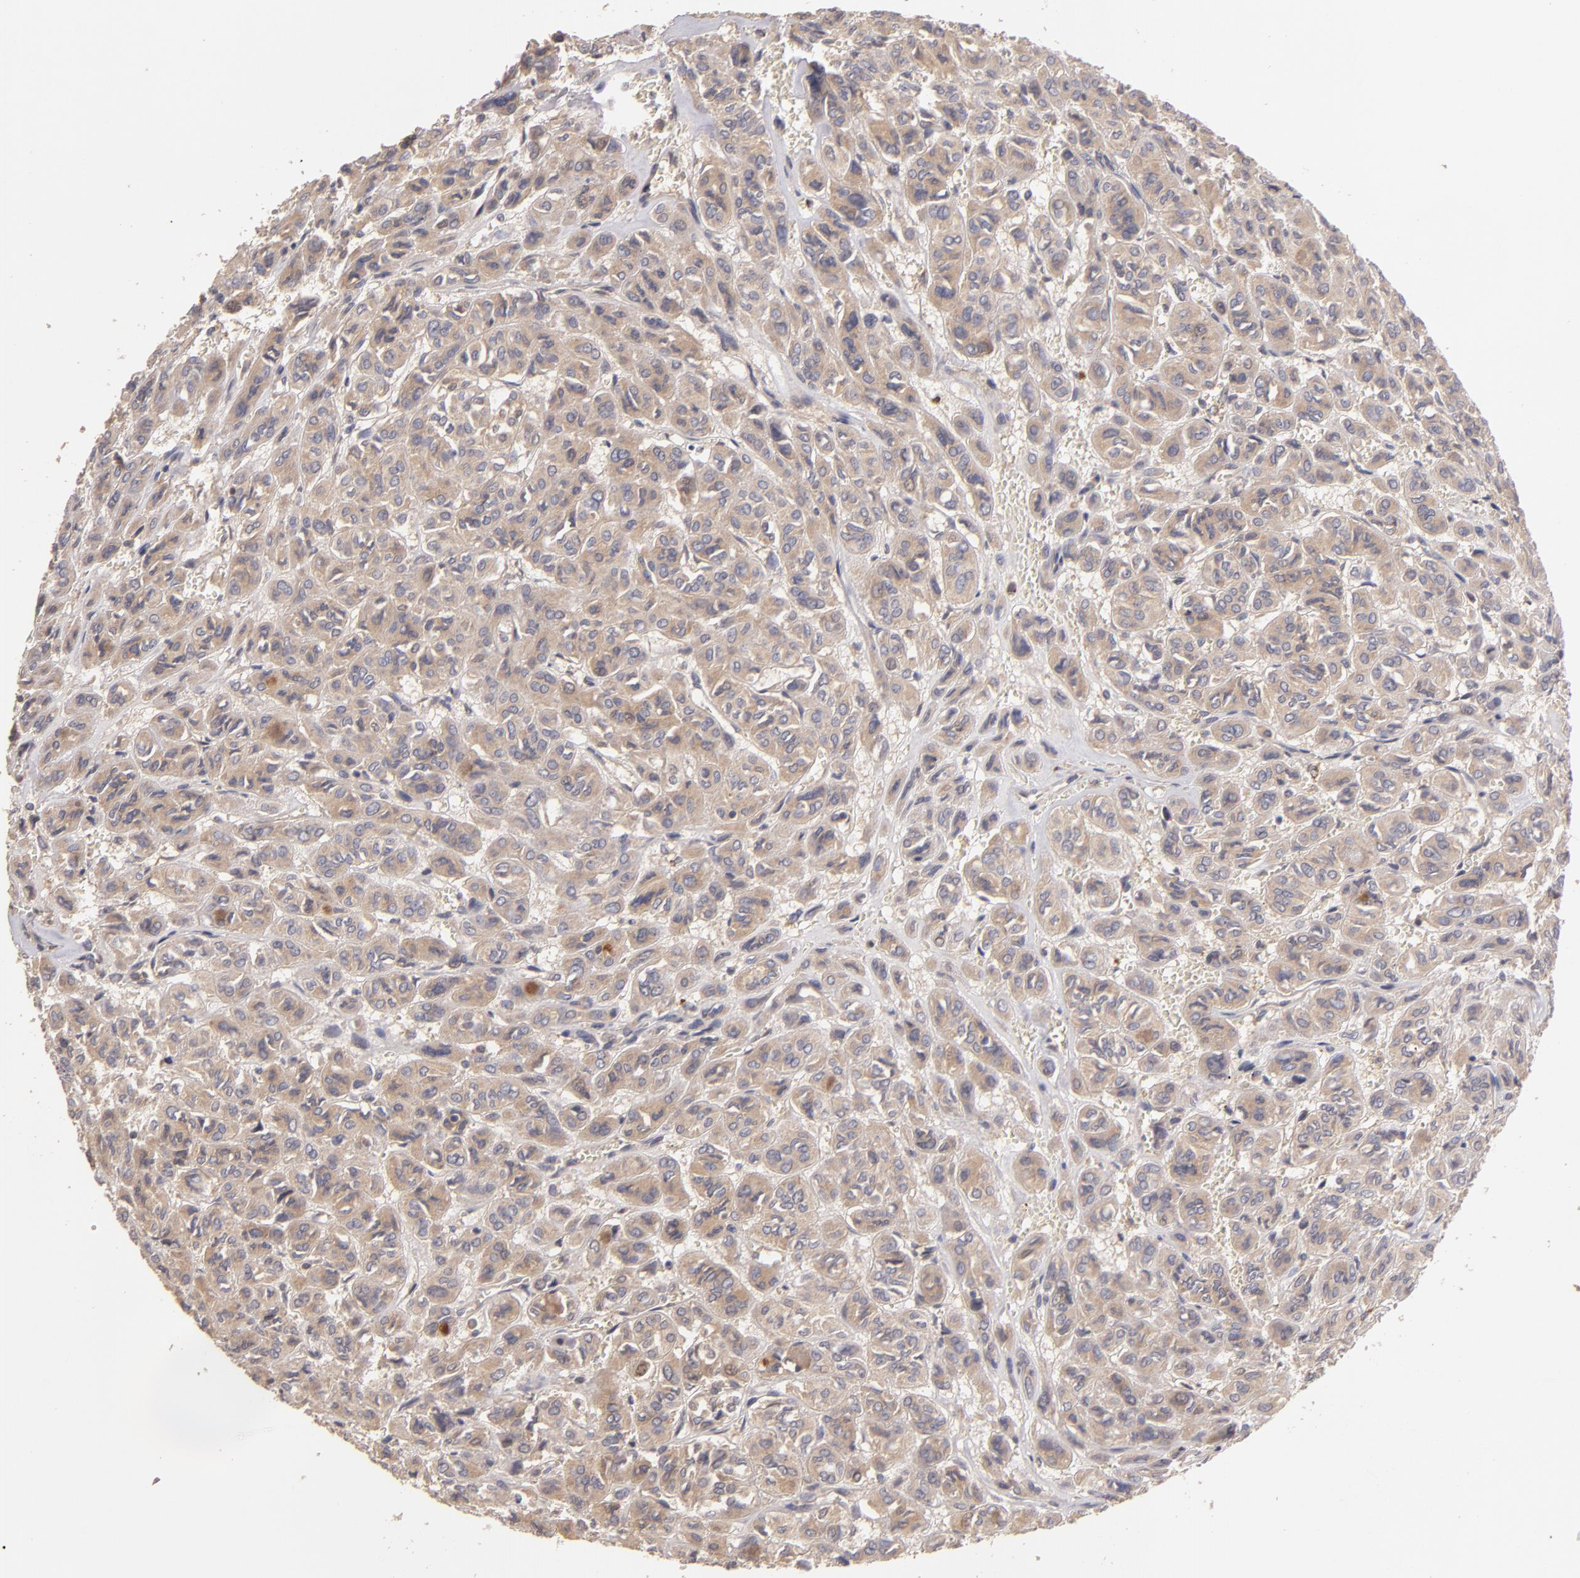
{"staining": {"intensity": "moderate", "quantity": ">75%", "location": "cytoplasmic/membranous"}, "tissue": "thyroid cancer", "cell_type": "Tumor cells", "image_type": "cancer", "snomed": [{"axis": "morphology", "description": "Follicular adenoma carcinoma, NOS"}, {"axis": "topography", "description": "Thyroid gland"}], "caption": "Immunohistochemistry (IHC) of human thyroid cancer (follicular adenoma carcinoma) demonstrates medium levels of moderate cytoplasmic/membranous positivity in approximately >75% of tumor cells.", "gene": "UPF3B", "patient": {"sex": "female", "age": 71}}